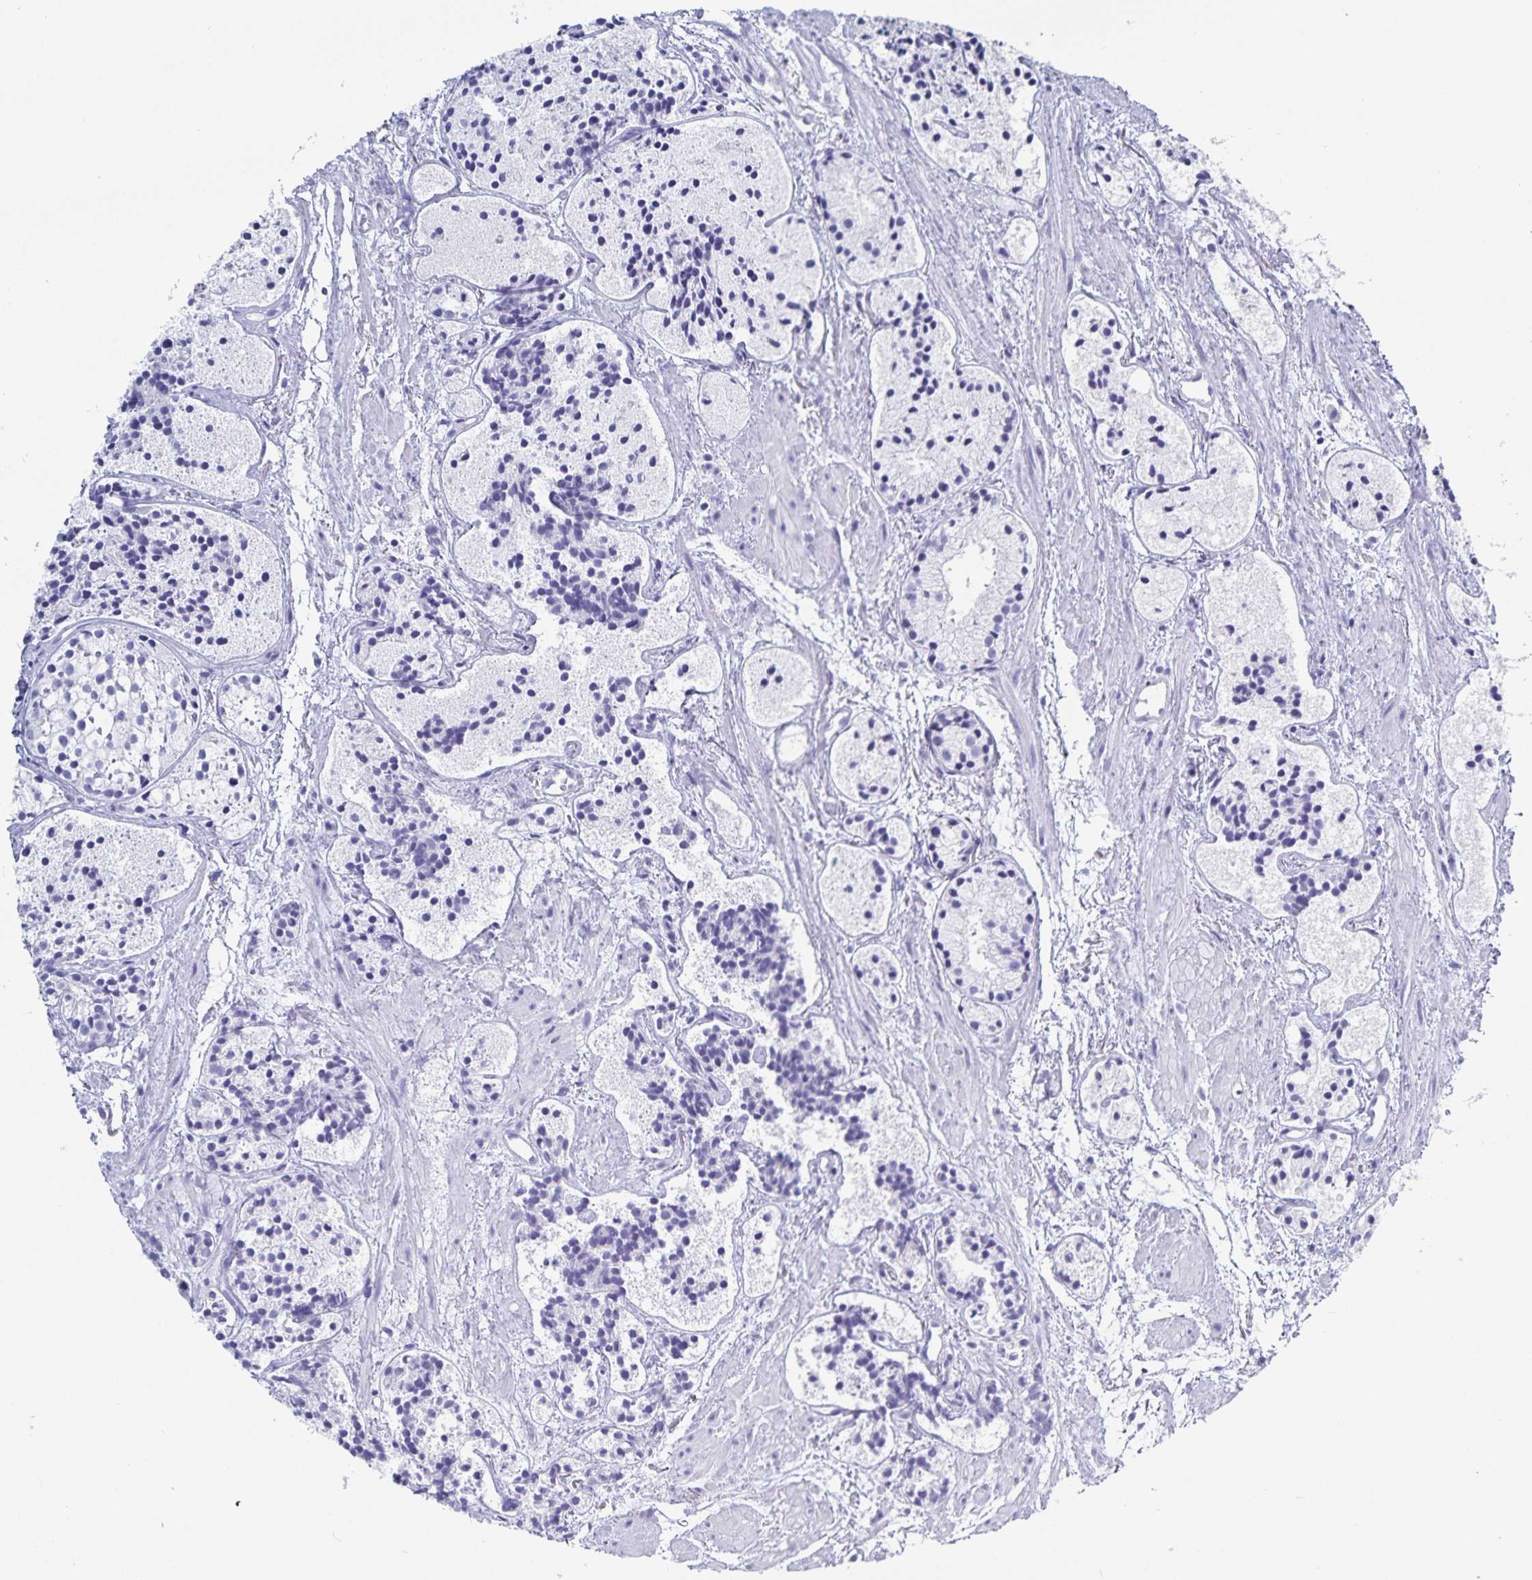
{"staining": {"intensity": "negative", "quantity": "none", "location": "none"}, "tissue": "prostate cancer", "cell_type": "Tumor cells", "image_type": "cancer", "snomed": [{"axis": "morphology", "description": "Adenocarcinoma, High grade"}, {"axis": "topography", "description": "Prostate"}], "caption": "This is an immunohistochemistry (IHC) photomicrograph of prostate adenocarcinoma (high-grade). There is no positivity in tumor cells.", "gene": "C19orf73", "patient": {"sex": "male", "age": 85}}